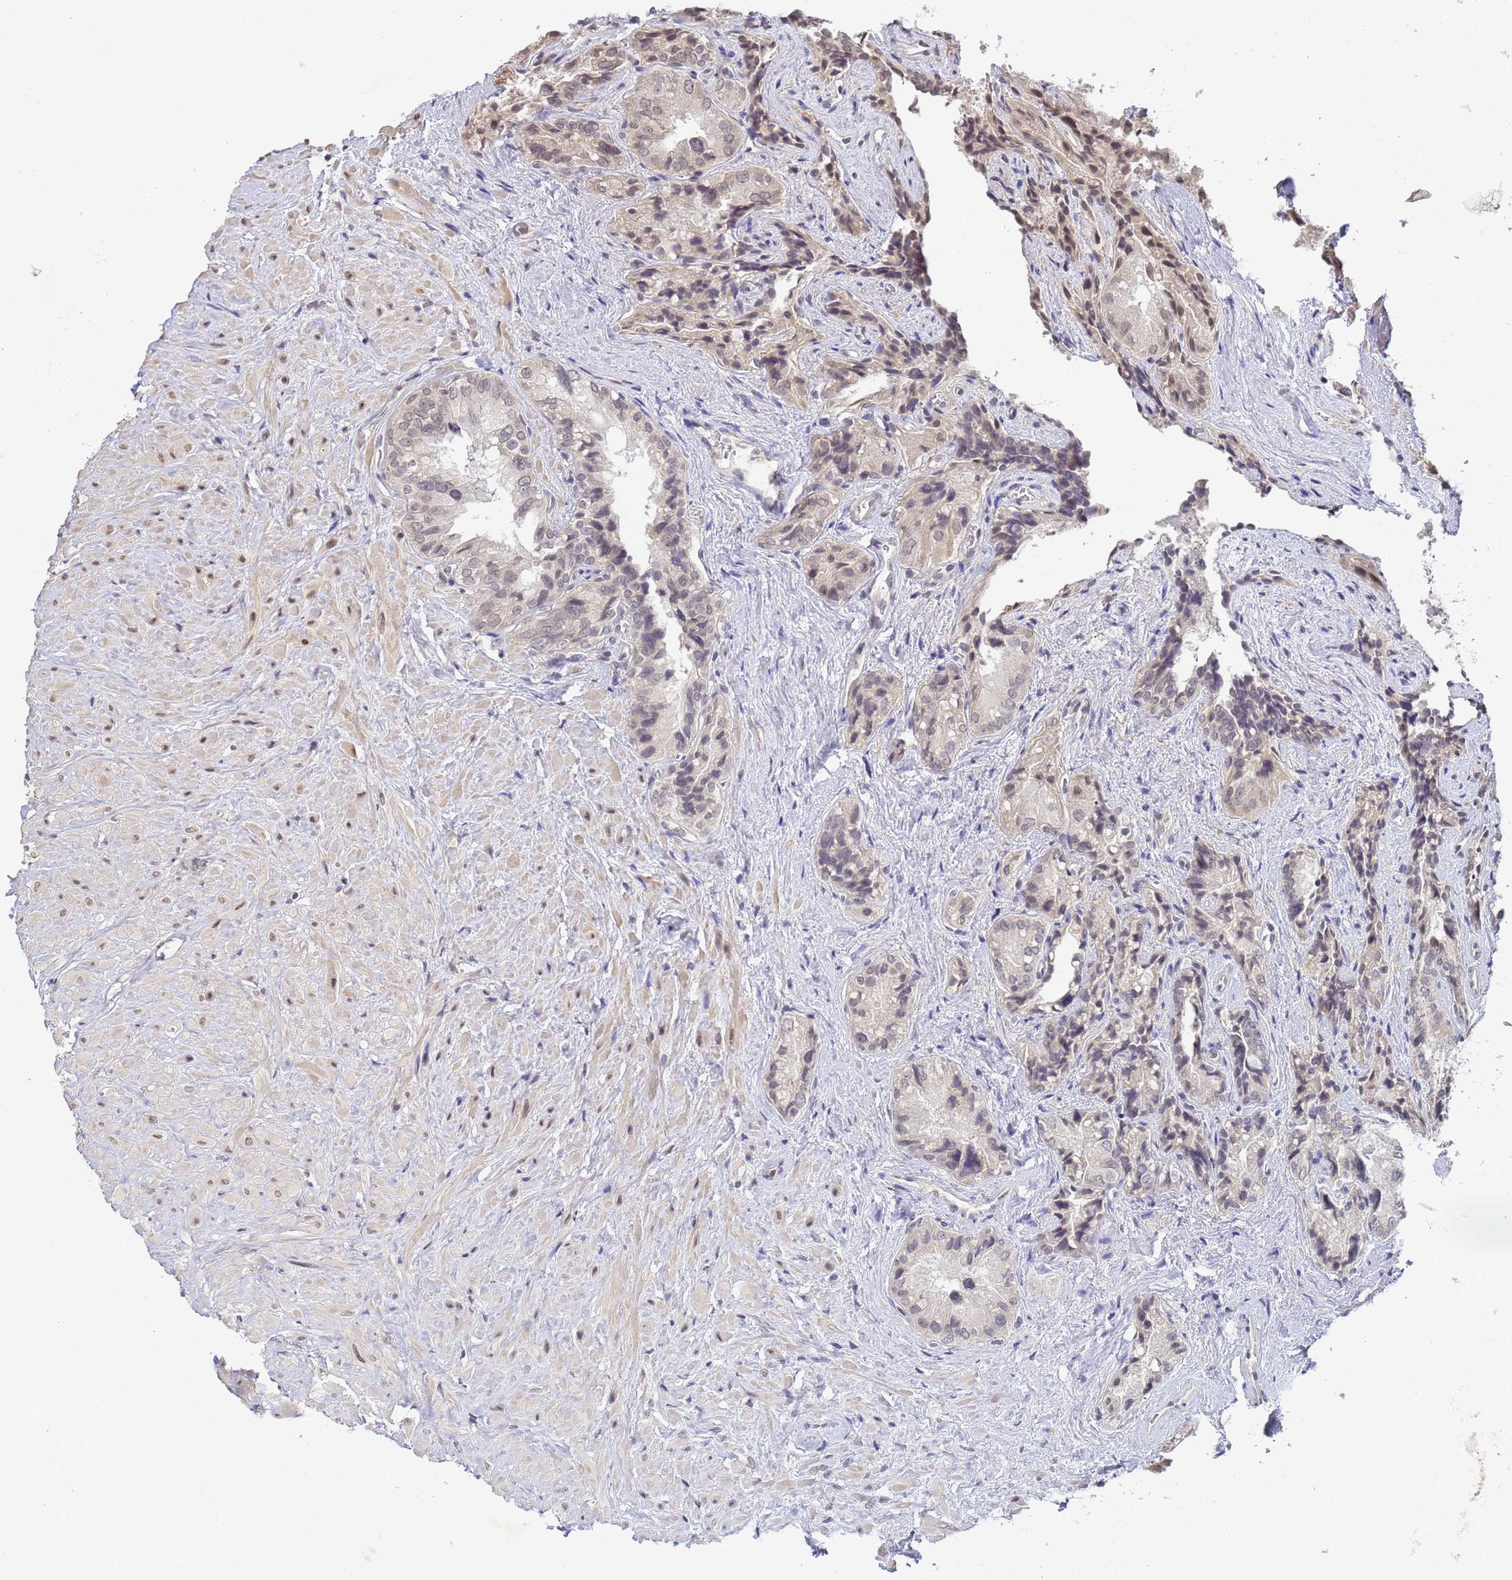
{"staining": {"intensity": "weak", "quantity": "<25%", "location": "cytoplasmic/membranous"}, "tissue": "seminal vesicle", "cell_type": "Glandular cells", "image_type": "normal", "snomed": [{"axis": "morphology", "description": "Normal tissue, NOS"}, {"axis": "topography", "description": "Seminal veicle"}, {"axis": "topography", "description": "Peripheral nerve tissue"}], "caption": "Immunohistochemistry (IHC) photomicrograph of benign human seminal vesicle stained for a protein (brown), which demonstrates no positivity in glandular cells.", "gene": "MYL7", "patient": {"sex": "male", "age": 67}}